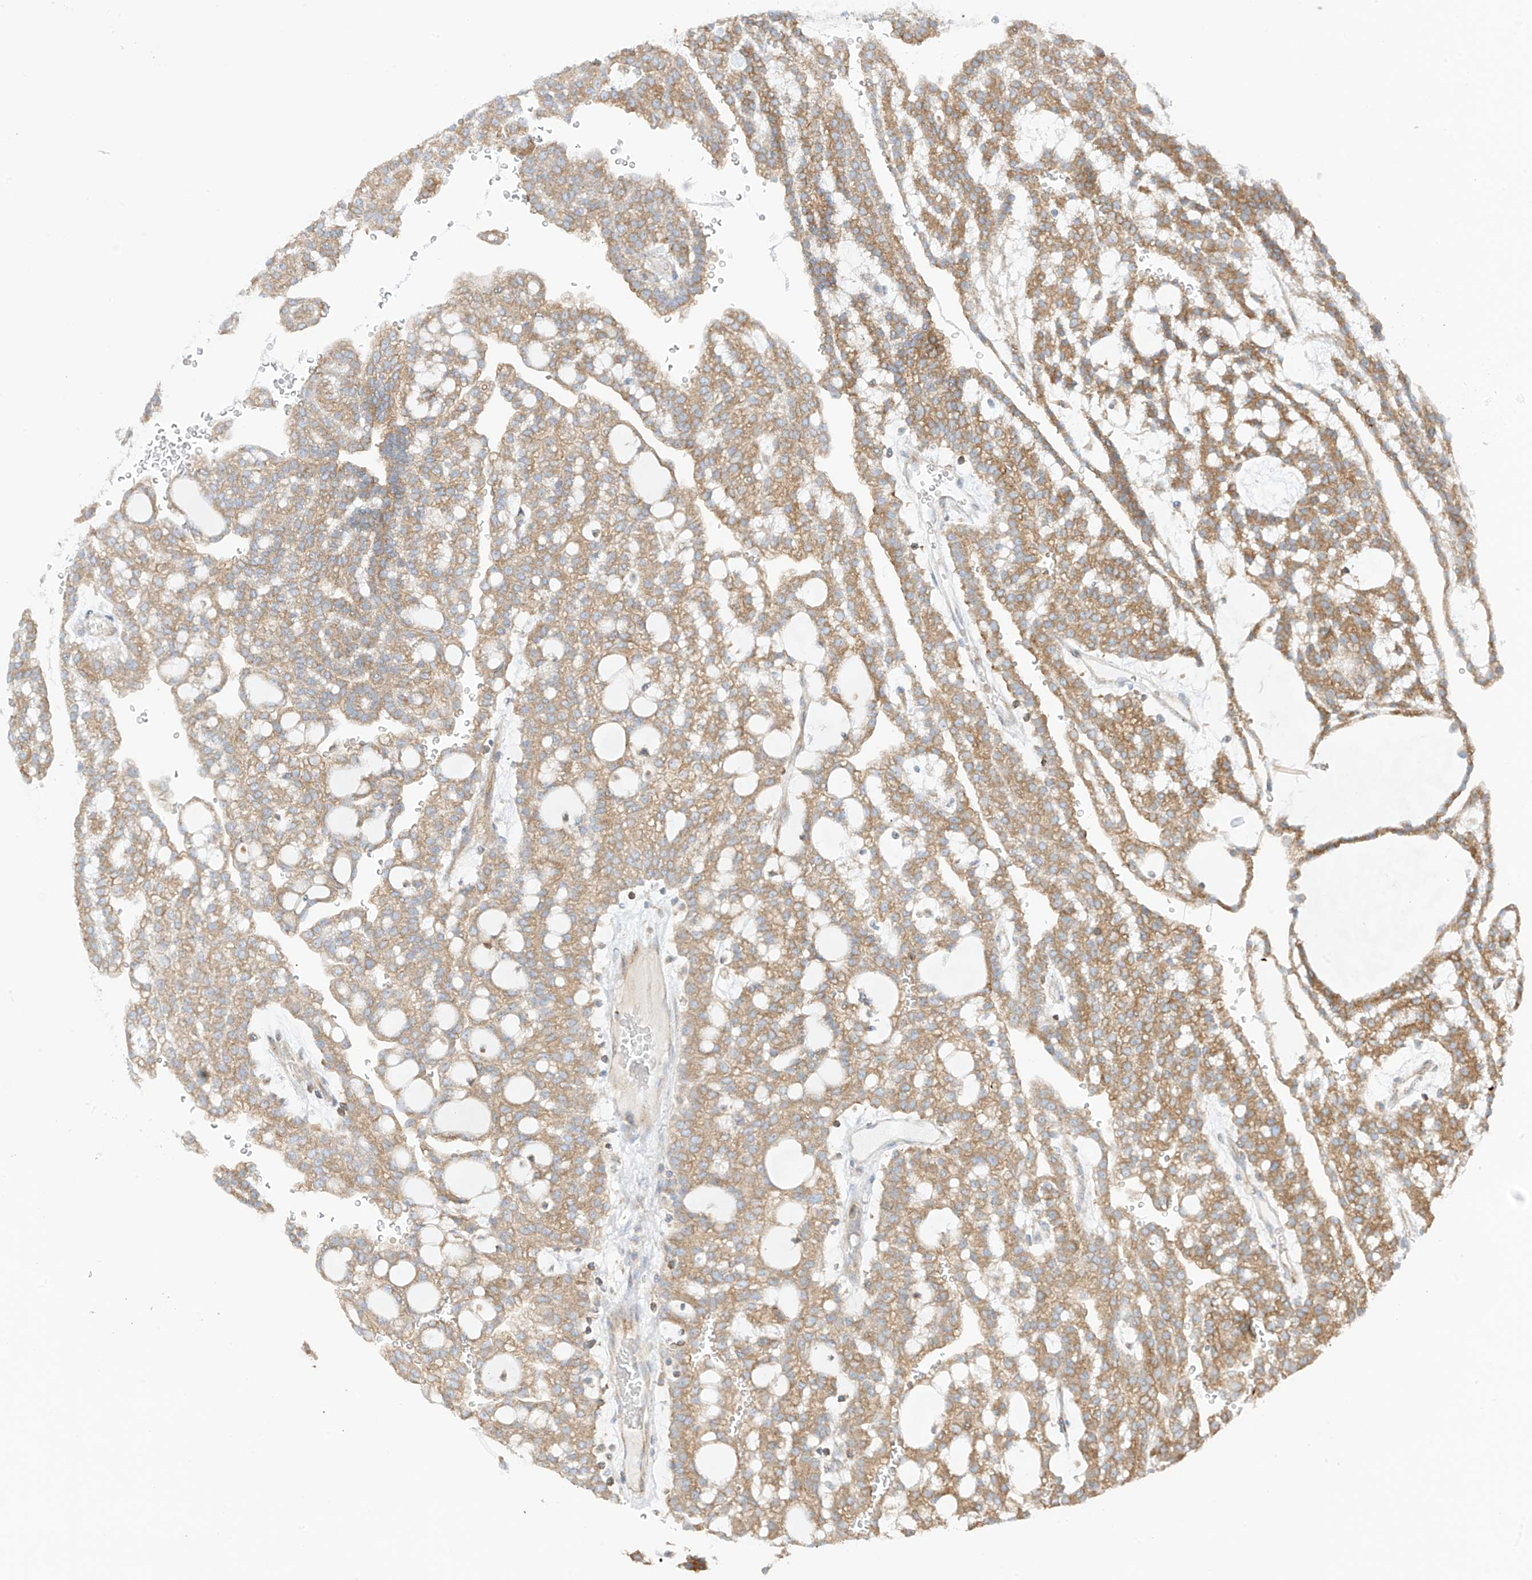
{"staining": {"intensity": "moderate", "quantity": ">75%", "location": "cytoplasmic/membranous"}, "tissue": "renal cancer", "cell_type": "Tumor cells", "image_type": "cancer", "snomed": [{"axis": "morphology", "description": "Adenocarcinoma, NOS"}, {"axis": "topography", "description": "Kidney"}], "caption": "Immunohistochemical staining of human renal cancer (adenocarcinoma) demonstrates moderate cytoplasmic/membranous protein expression in about >75% of tumor cells.", "gene": "XKR3", "patient": {"sex": "male", "age": 63}}